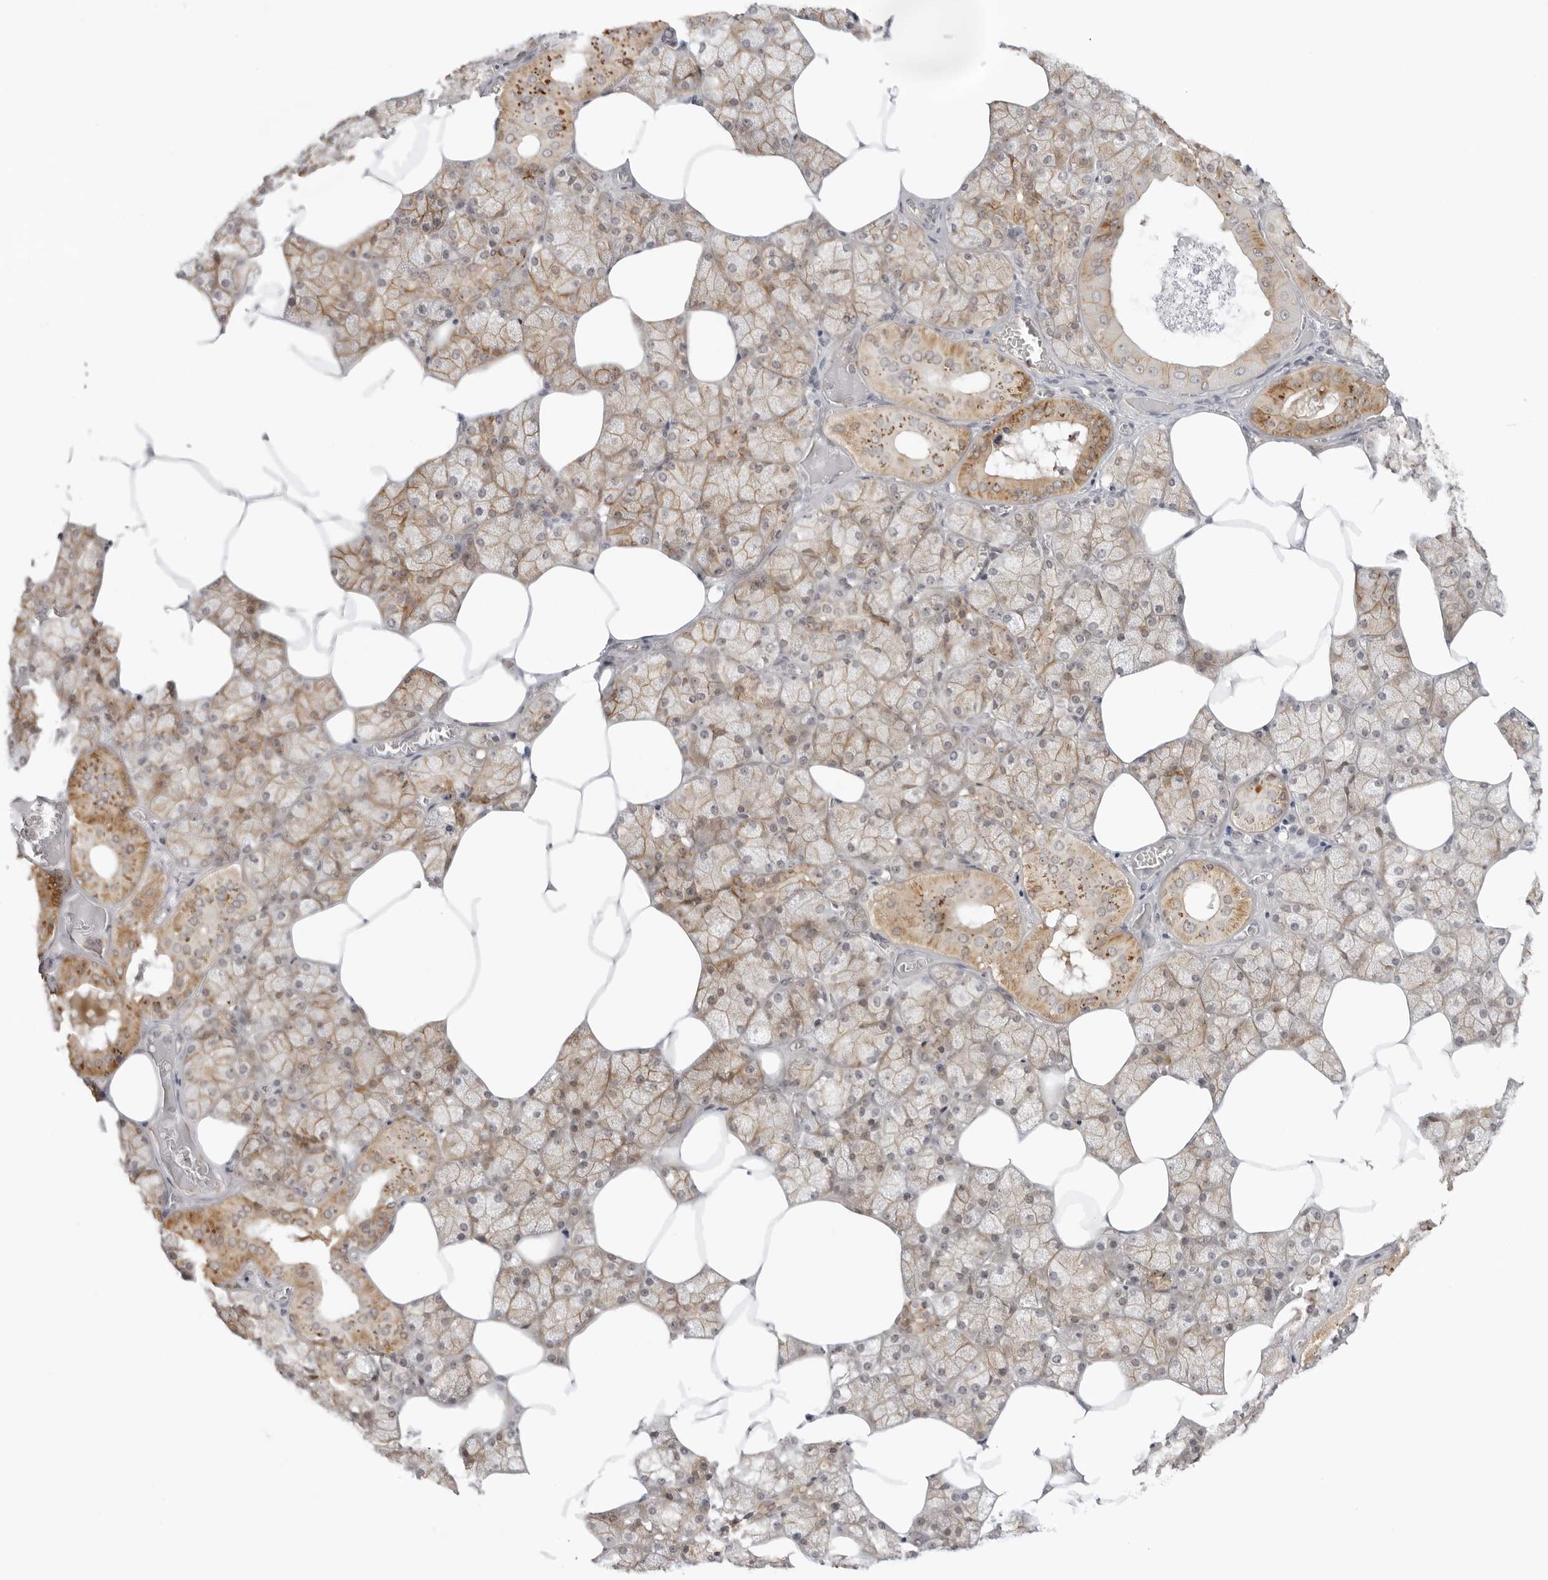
{"staining": {"intensity": "moderate", "quantity": ">75%", "location": "cytoplasmic/membranous"}, "tissue": "salivary gland", "cell_type": "Glandular cells", "image_type": "normal", "snomed": [{"axis": "morphology", "description": "Normal tissue, NOS"}, {"axis": "topography", "description": "Salivary gland"}], "caption": "Protein analysis of unremarkable salivary gland demonstrates moderate cytoplasmic/membranous positivity in approximately >75% of glandular cells. The staining is performed using DAB brown chromogen to label protein expression. The nuclei are counter-stained blue using hematoxylin.", "gene": "TRAPPC3", "patient": {"sex": "male", "age": 62}}